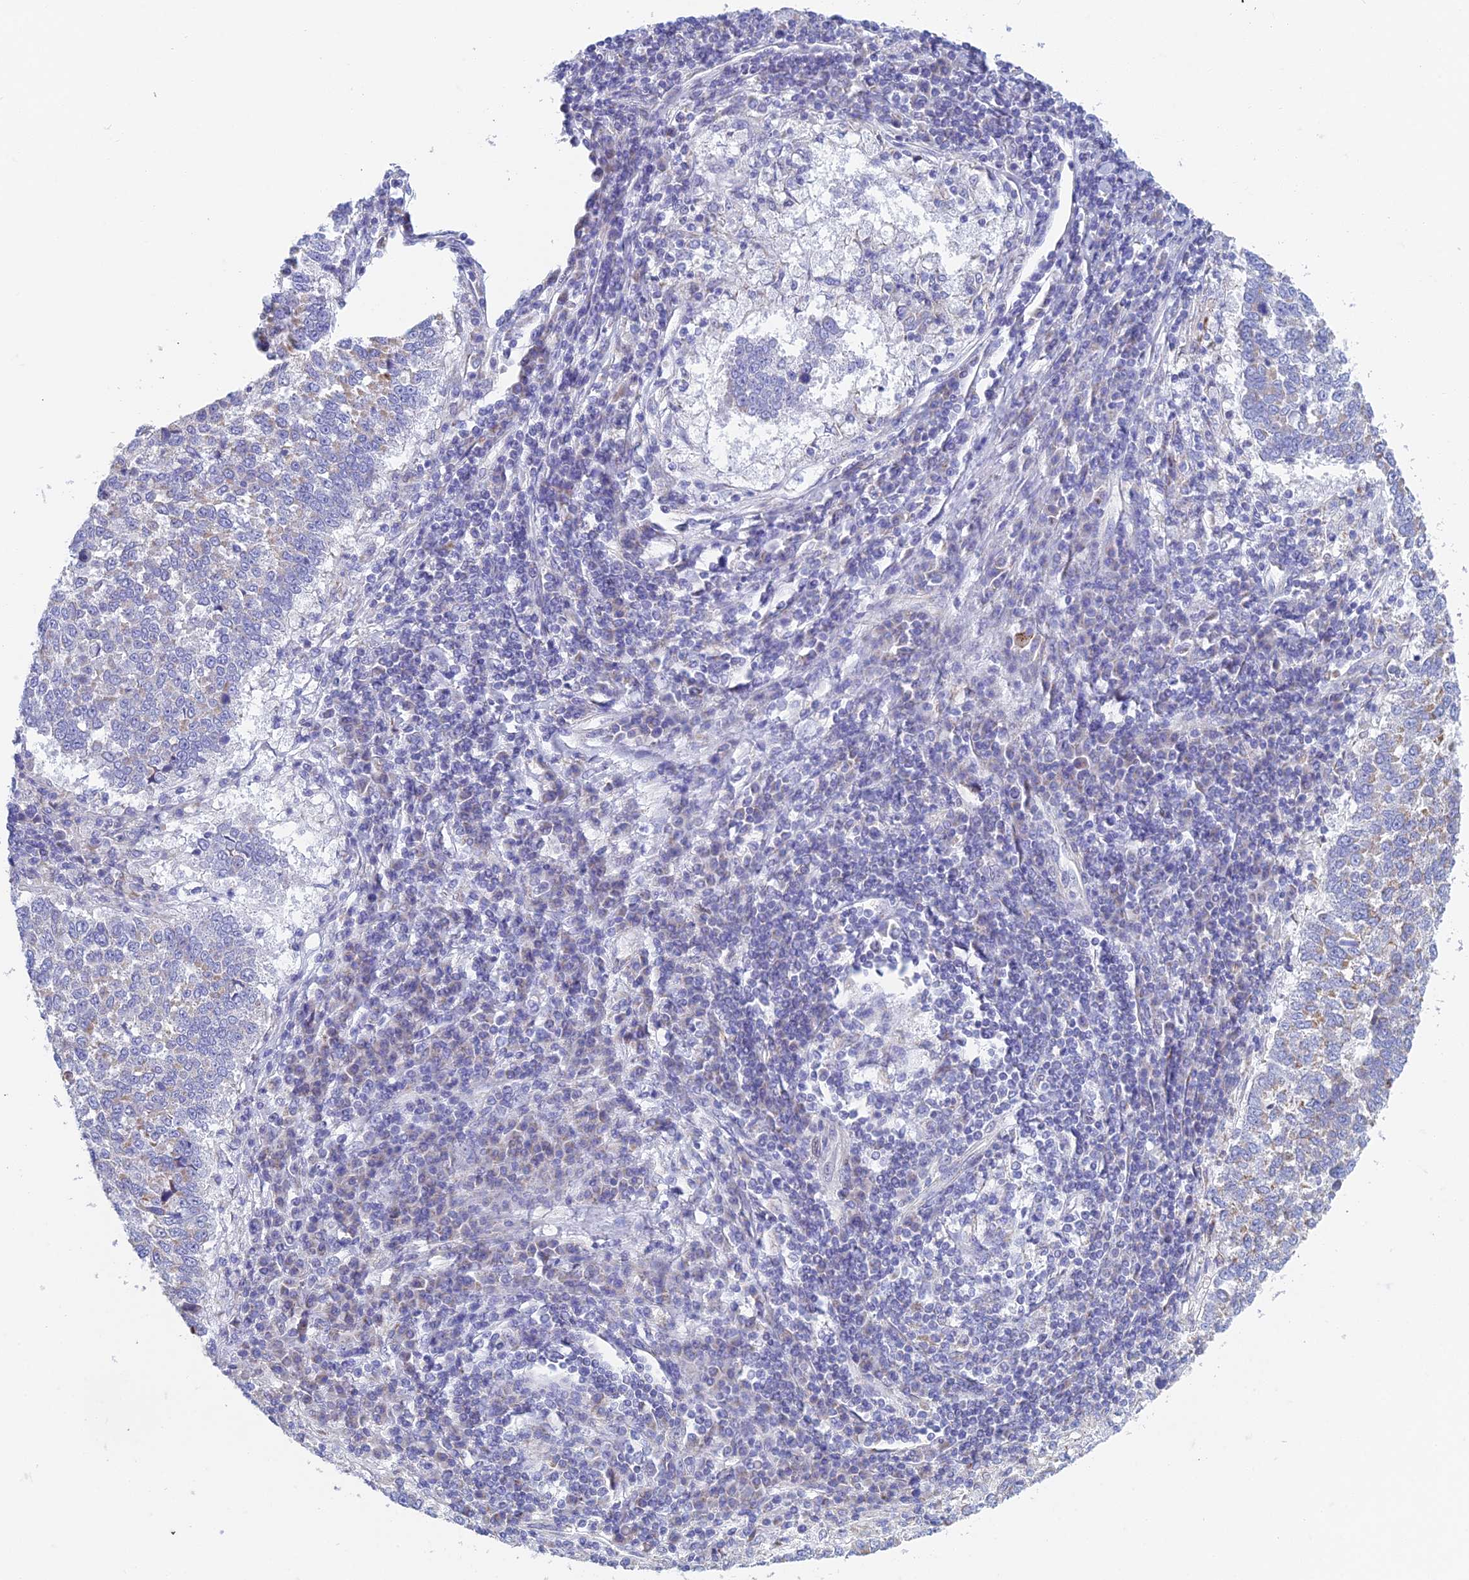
{"staining": {"intensity": "weak", "quantity": "25%-75%", "location": "cytoplasmic/membranous"}, "tissue": "lung cancer", "cell_type": "Tumor cells", "image_type": "cancer", "snomed": [{"axis": "morphology", "description": "Squamous cell carcinoma, NOS"}, {"axis": "topography", "description": "Lung"}], "caption": "Protein staining of lung cancer (squamous cell carcinoma) tissue shows weak cytoplasmic/membranous expression in about 25%-75% of tumor cells.", "gene": "ACSM1", "patient": {"sex": "male", "age": 73}}